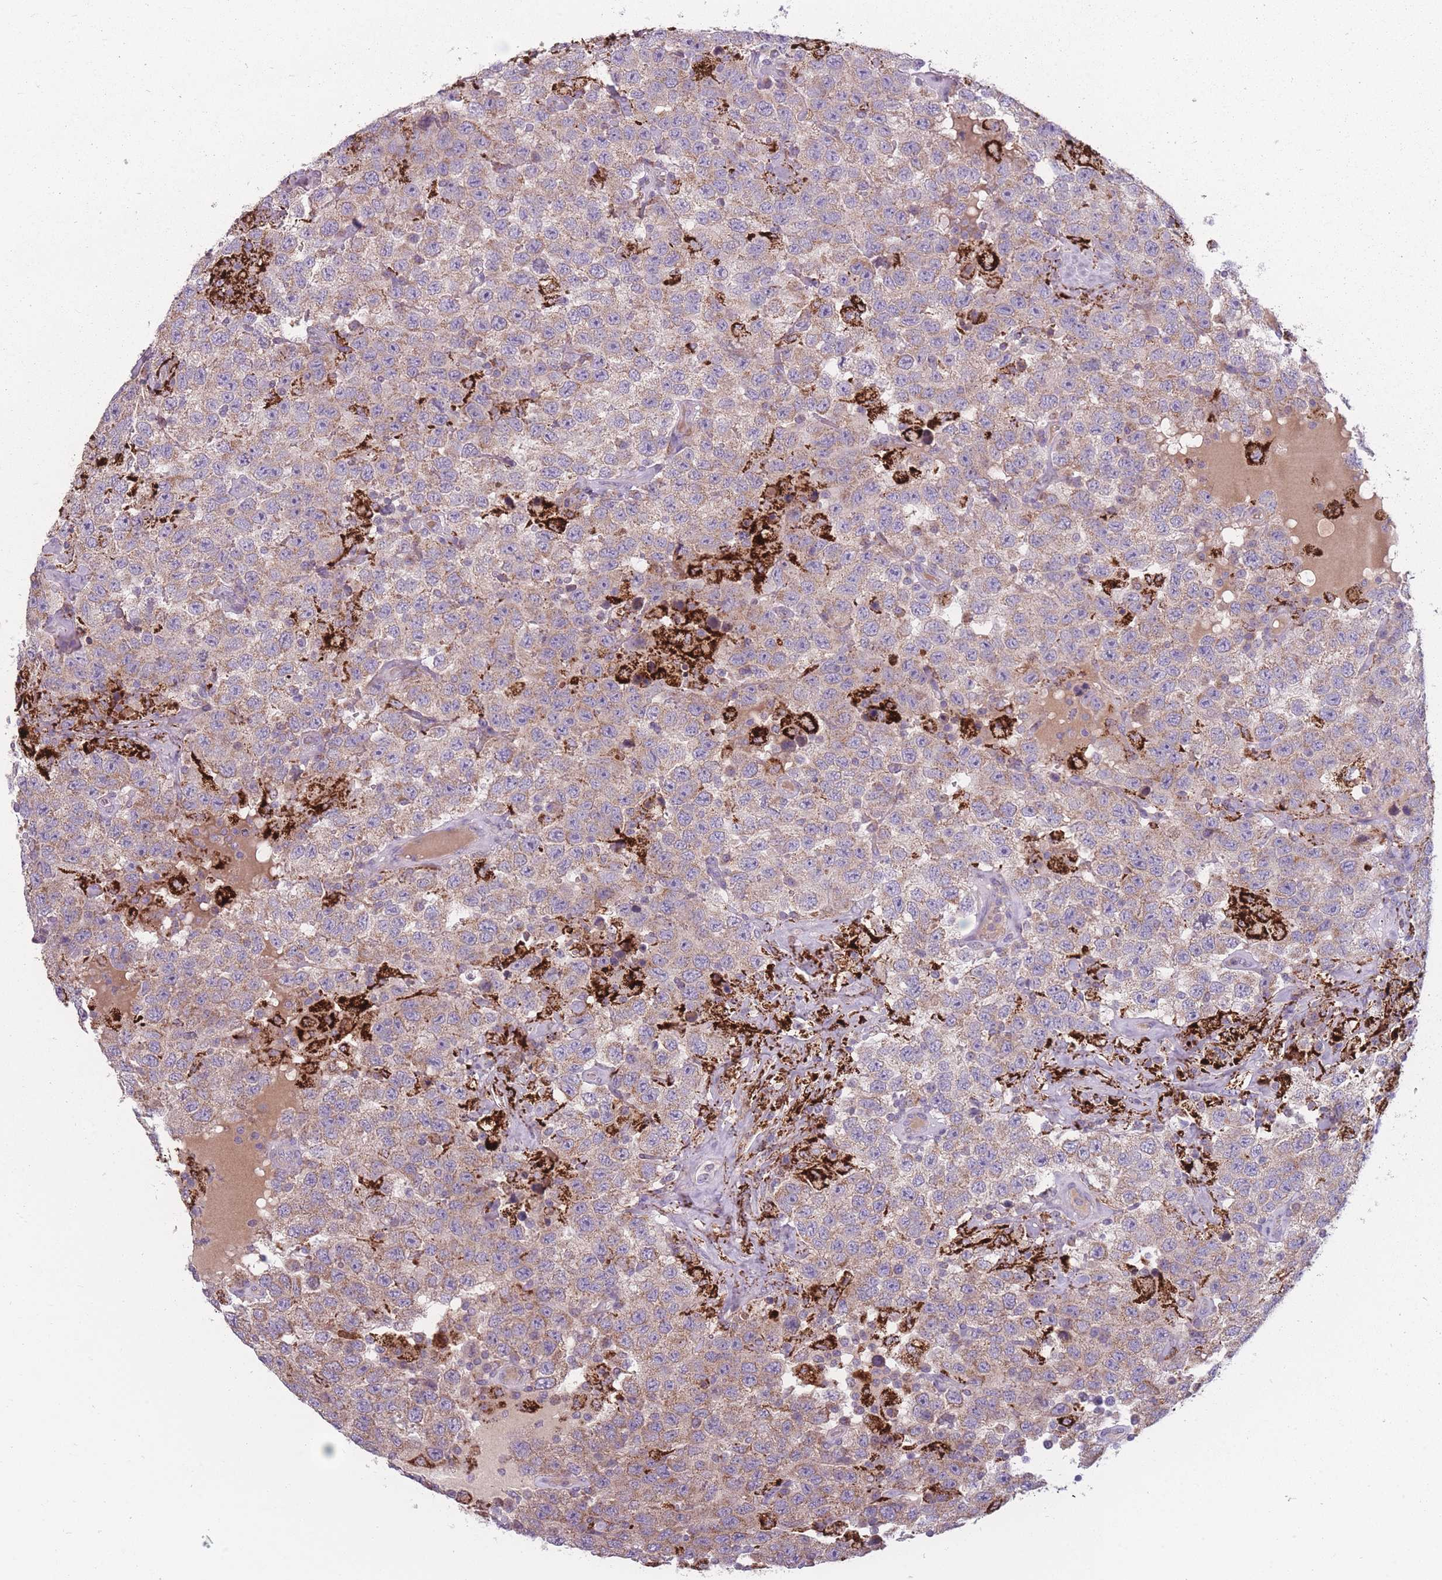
{"staining": {"intensity": "weak", "quantity": "25%-75%", "location": "cytoplasmic/membranous"}, "tissue": "testis cancer", "cell_type": "Tumor cells", "image_type": "cancer", "snomed": [{"axis": "morphology", "description": "Seminoma, NOS"}, {"axis": "topography", "description": "Testis"}], "caption": "An immunohistochemistry (IHC) histopathology image of neoplastic tissue is shown. Protein staining in brown highlights weak cytoplasmic/membranous positivity in seminoma (testis) within tumor cells. The protein of interest is shown in brown color, while the nuclei are stained blue.", "gene": "PEX11B", "patient": {"sex": "male", "age": 41}}